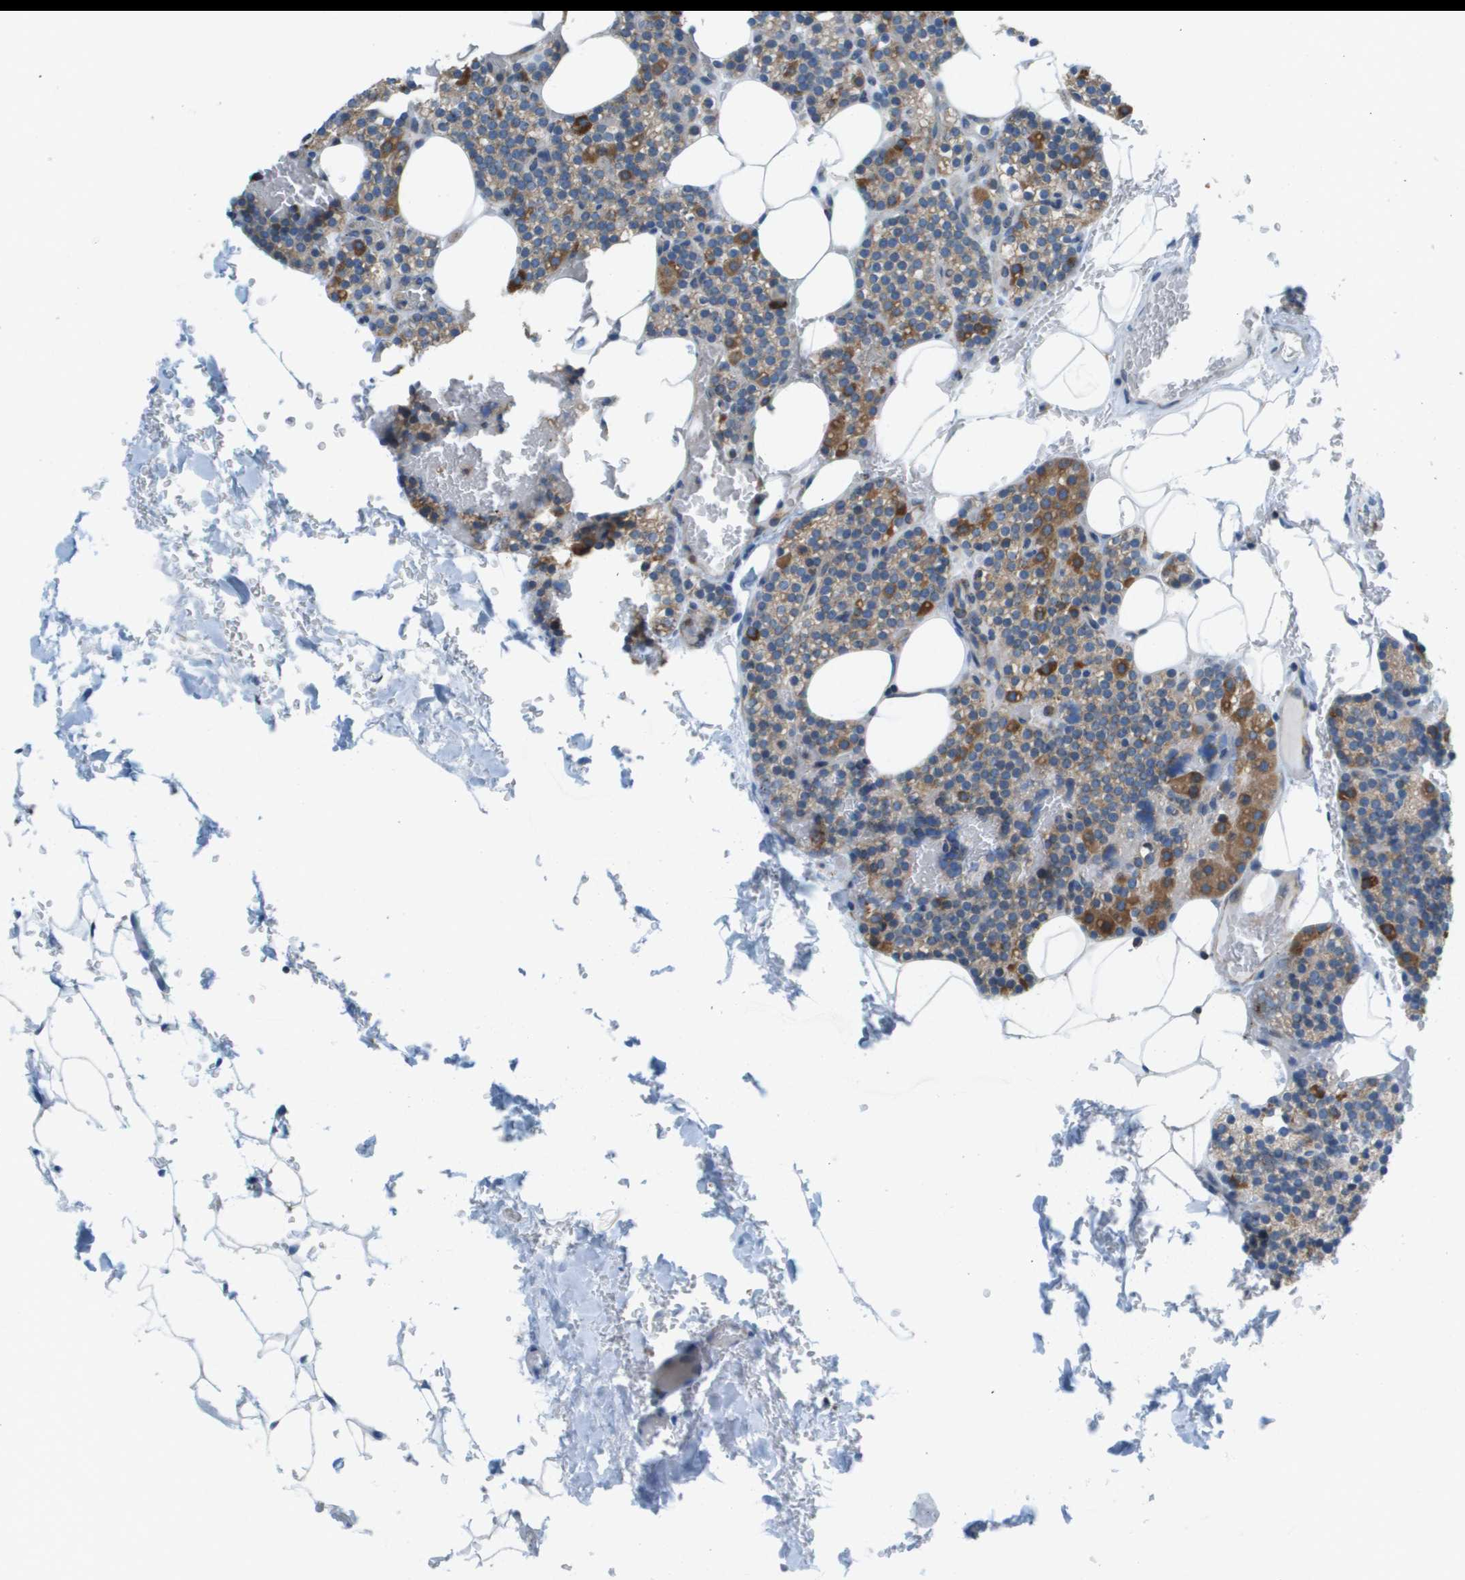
{"staining": {"intensity": "moderate", "quantity": ">75%", "location": "cytoplasmic/membranous"}, "tissue": "parathyroid gland", "cell_type": "Glandular cells", "image_type": "normal", "snomed": [{"axis": "morphology", "description": "Normal tissue, NOS"}, {"axis": "morphology", "description": "Inflammation chronic"}, {"axis": "morphology", "description": "Goiter, colloid"}, {"axis": "topography", "description": "Thyroid gland"}, {"axis": "topography", "description": "Parathyroid gland"}], "caption": "Immunohistochemistry of normal human parathyroid gland exhibits medium levels of moderate cytoplasmic/membranous expression in approximately >75% of glandular cells. The staining was performed using DAB to visualize the protein expression in brown, while the nuclei were stained in blue with hematoxylin (Magnification: 20x).", "gene": "TAOK3", "patient": {"sex": "male", "age": 65}}